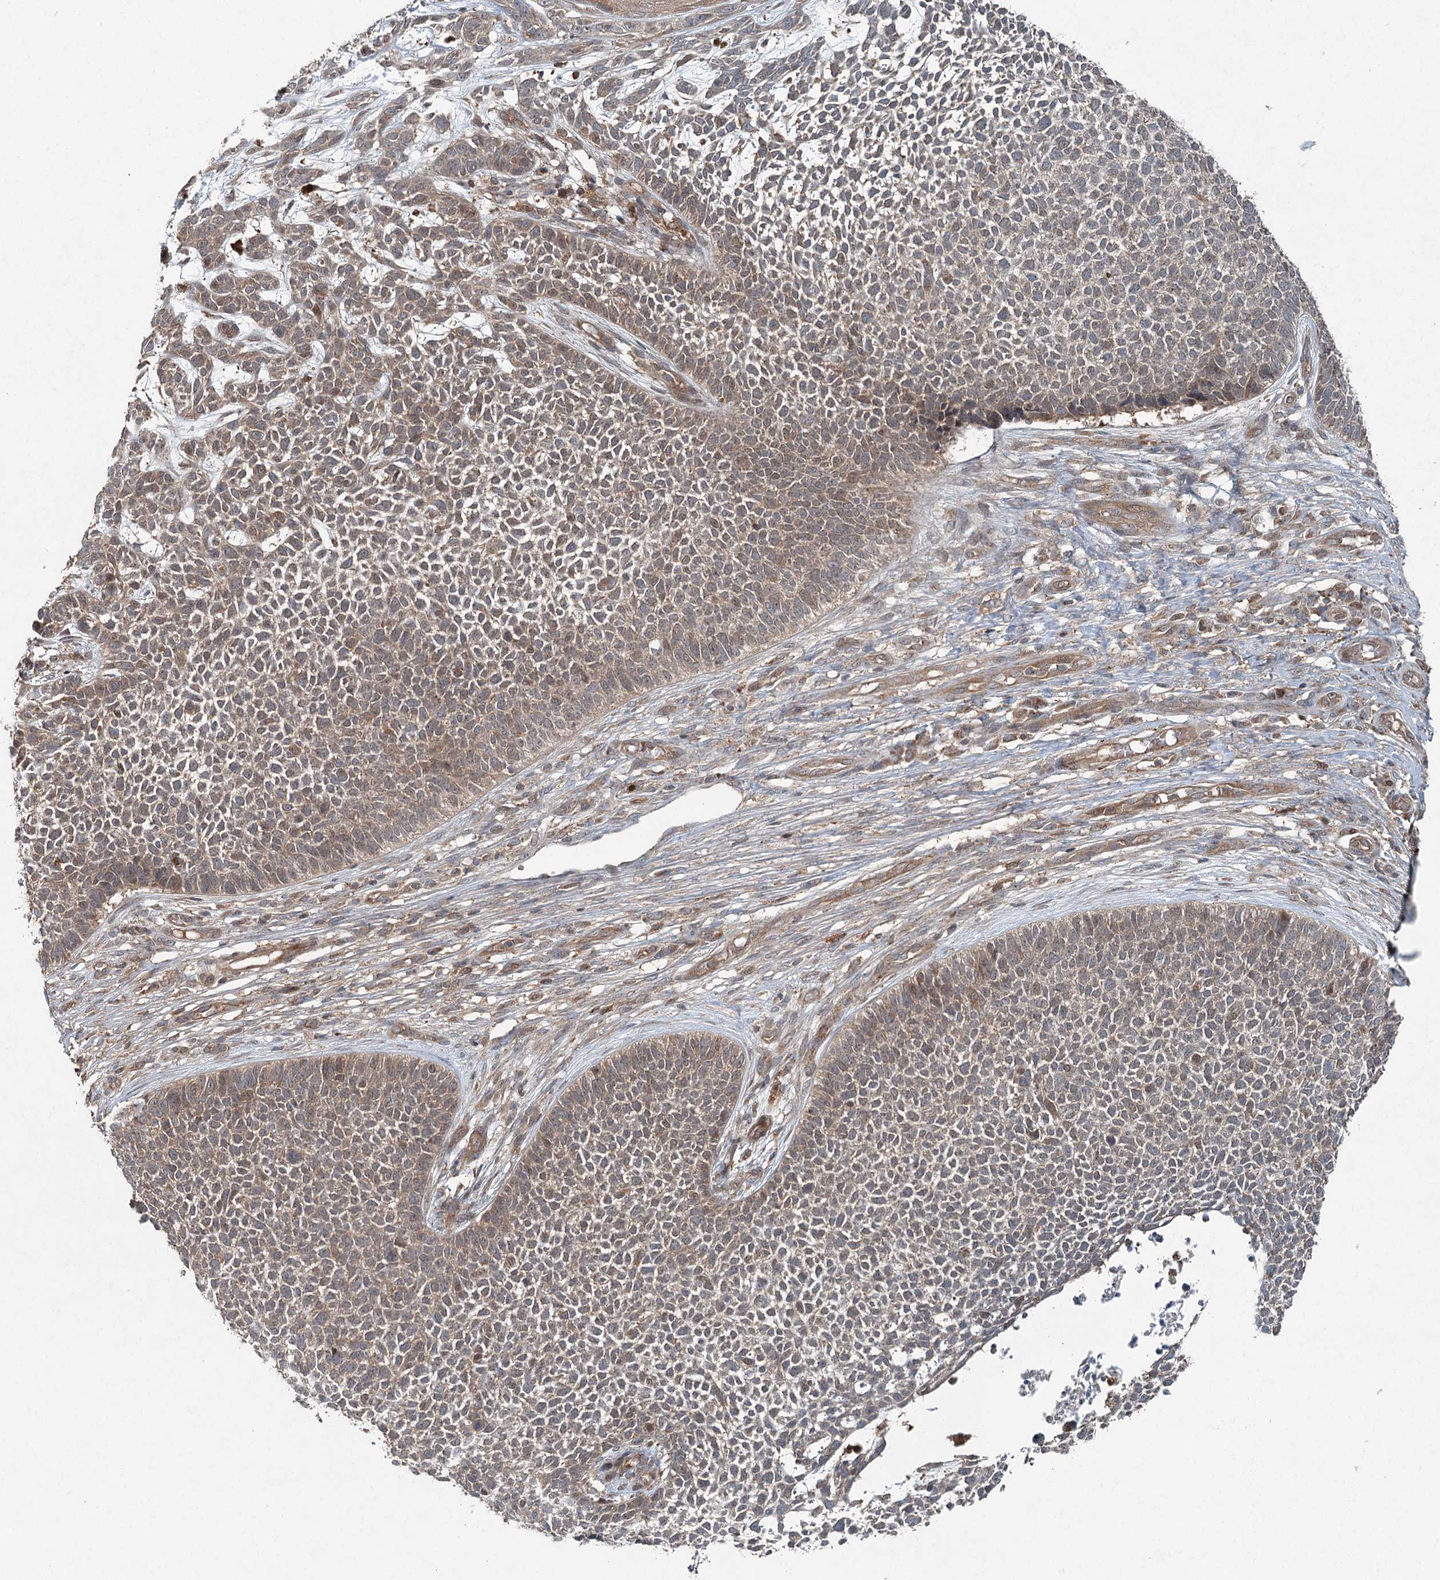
{"staining": {"intensity": "weak", "quantity": ">75%", "location": "cytoplasmic/membranous"}, "tissue": "skin cancer", "cell_type": "Tumor cells", "image_type": "cancer", "snomed": [{"axis": "morphology", "description": "Basal cell carcinoma"}, {"axis": "topography", "description": "Skin"}], "caption": "Human skin cancer (basal cell carcinoma) stained with a brown dye demonstrates weak cytoplasmic/membranous positive expression in approximately >75% of tumor cells.", "gene": "SKIC3", "patient": {"sex": "female", "age": 84}}